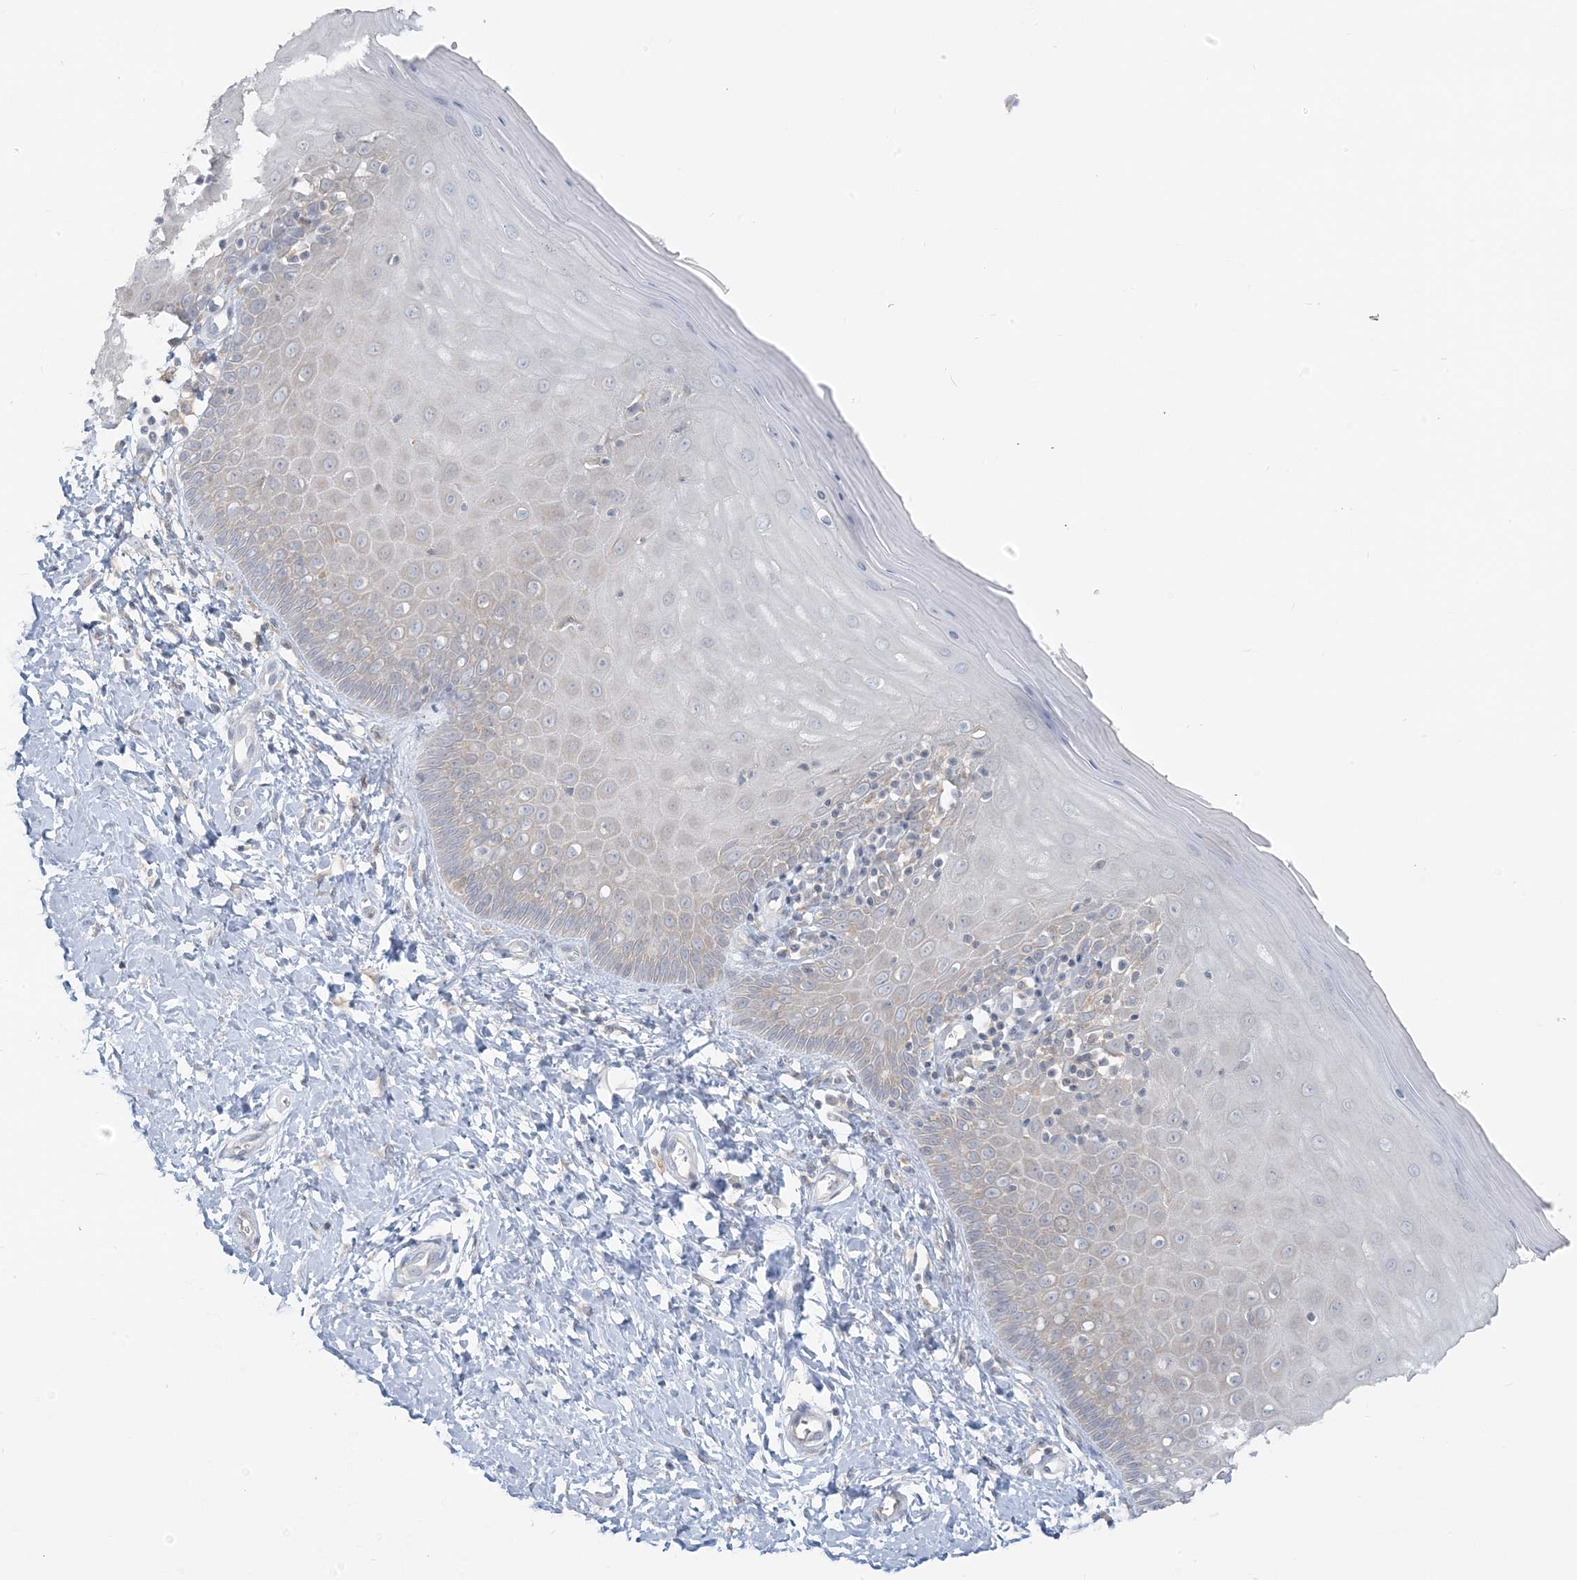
{"staining": {"intensity": "negative", "quantity": "none", "location": "none"}, "tissue": "cervix", "cell_type": "Glandular cells", "image_type": "normal", "snomed": [{"axis": "morphology", "description": "Normal tissue, NOS"}, {"axis": "topography", "description": "Cervix"}], "caption": "The image displays no significant positivity in glandular cells of cervix. (DAB immunohistochemistry (IHC), high magnification).", "gene": "EEFSEC", "patient": {"sex": "female", "age": 55}}